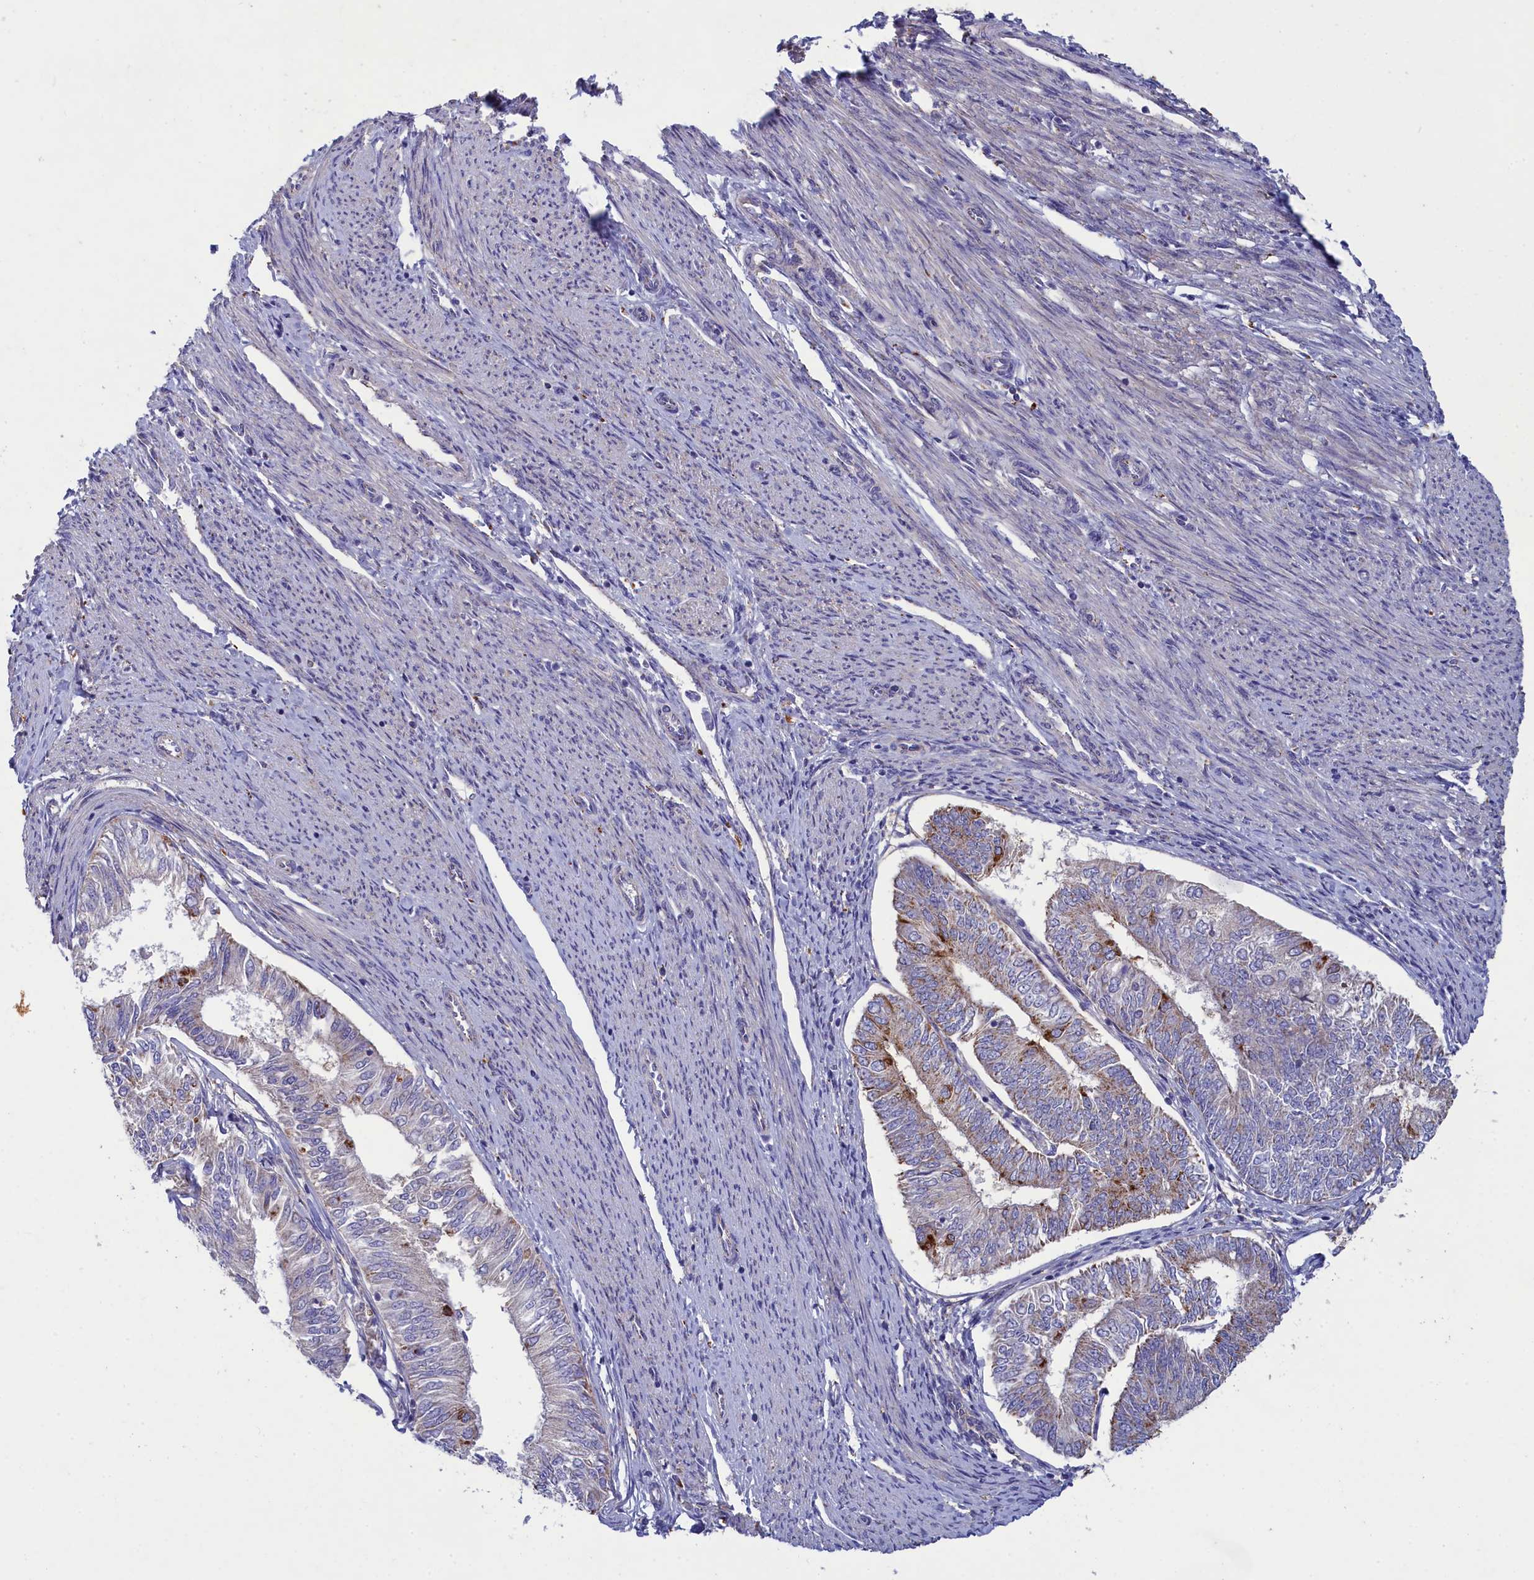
{"staining": {"intensity": "moderate", "quantity": "<25%", "location": "cytoplasmic/membranous"}, "tissue": "endometrial cancer", "cell_type": "Tumor cells", "image_type": "cancer", "snomed": [{"axis": "morphology", "description": "Adenocarcinoma, NOS"}, {"axis": "topography", "description": "Endometrium"}], "caption": "Immunohistochemical staining of human adenocarcinoma (endometrial) shows low levels of moderate cytoplasmic/membranous expression in about <25% of tumor cells.", "gene": "WDR6", "patient": {"sex": "female", "age": 58}}